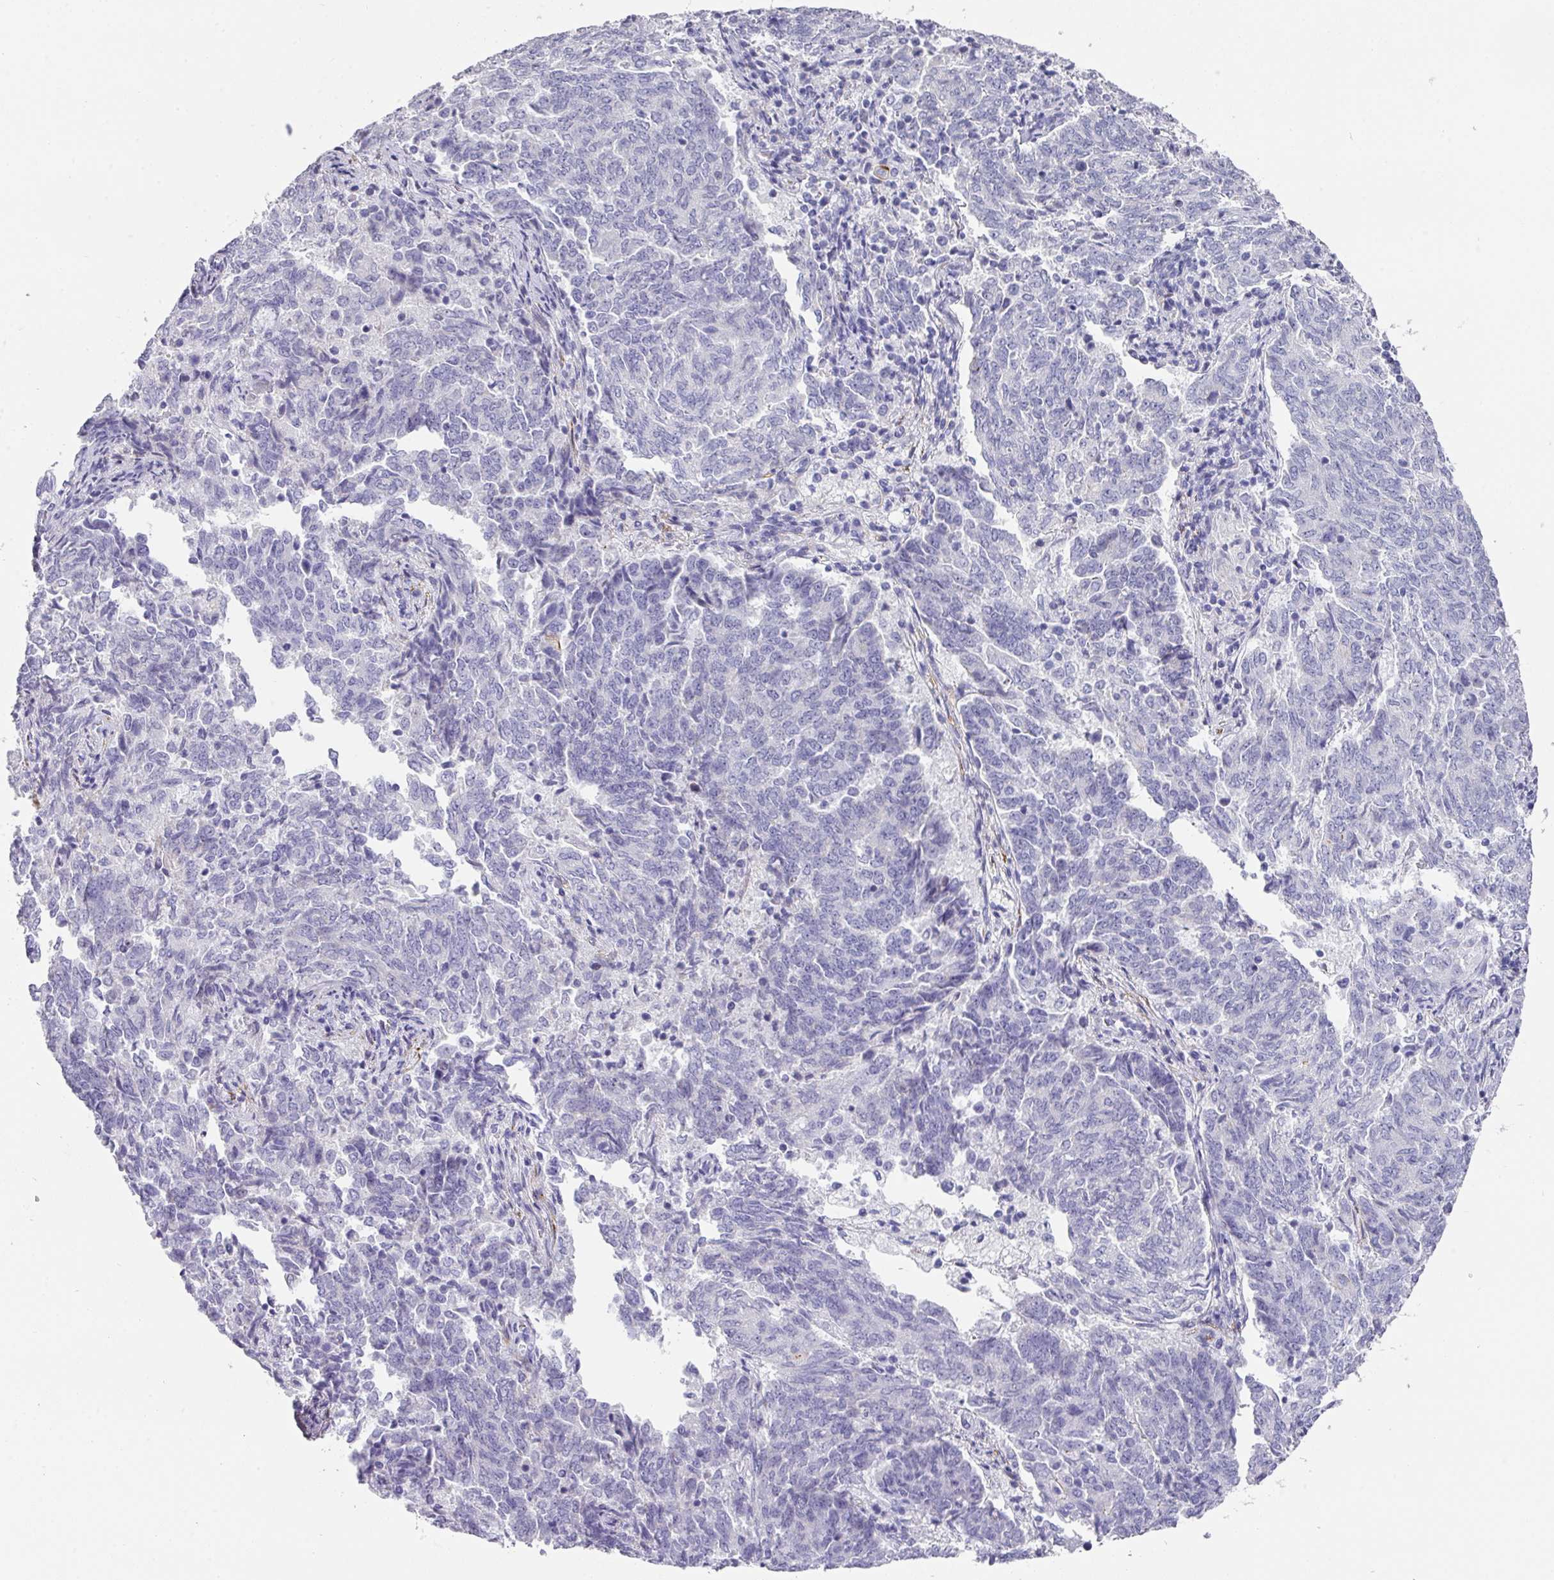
{"staining": {"intensity": "negative", "quantity": "none", "location": "none"}, "tissue": "endometrial cancer", "cell_type": "Tumor cells", "image_type": "cancer", "snomed": [{"axis": "morphology", "description": "Adenocarcinoma, NOS"}, {"axis": "topography", "description": "Endometrium"}], "caption": "Tumor cells show no significant protein positivity in endometrial adenocarcinoma.", "gene": "ANKRD29", "patient": {"sex": "female", "age": 80}}